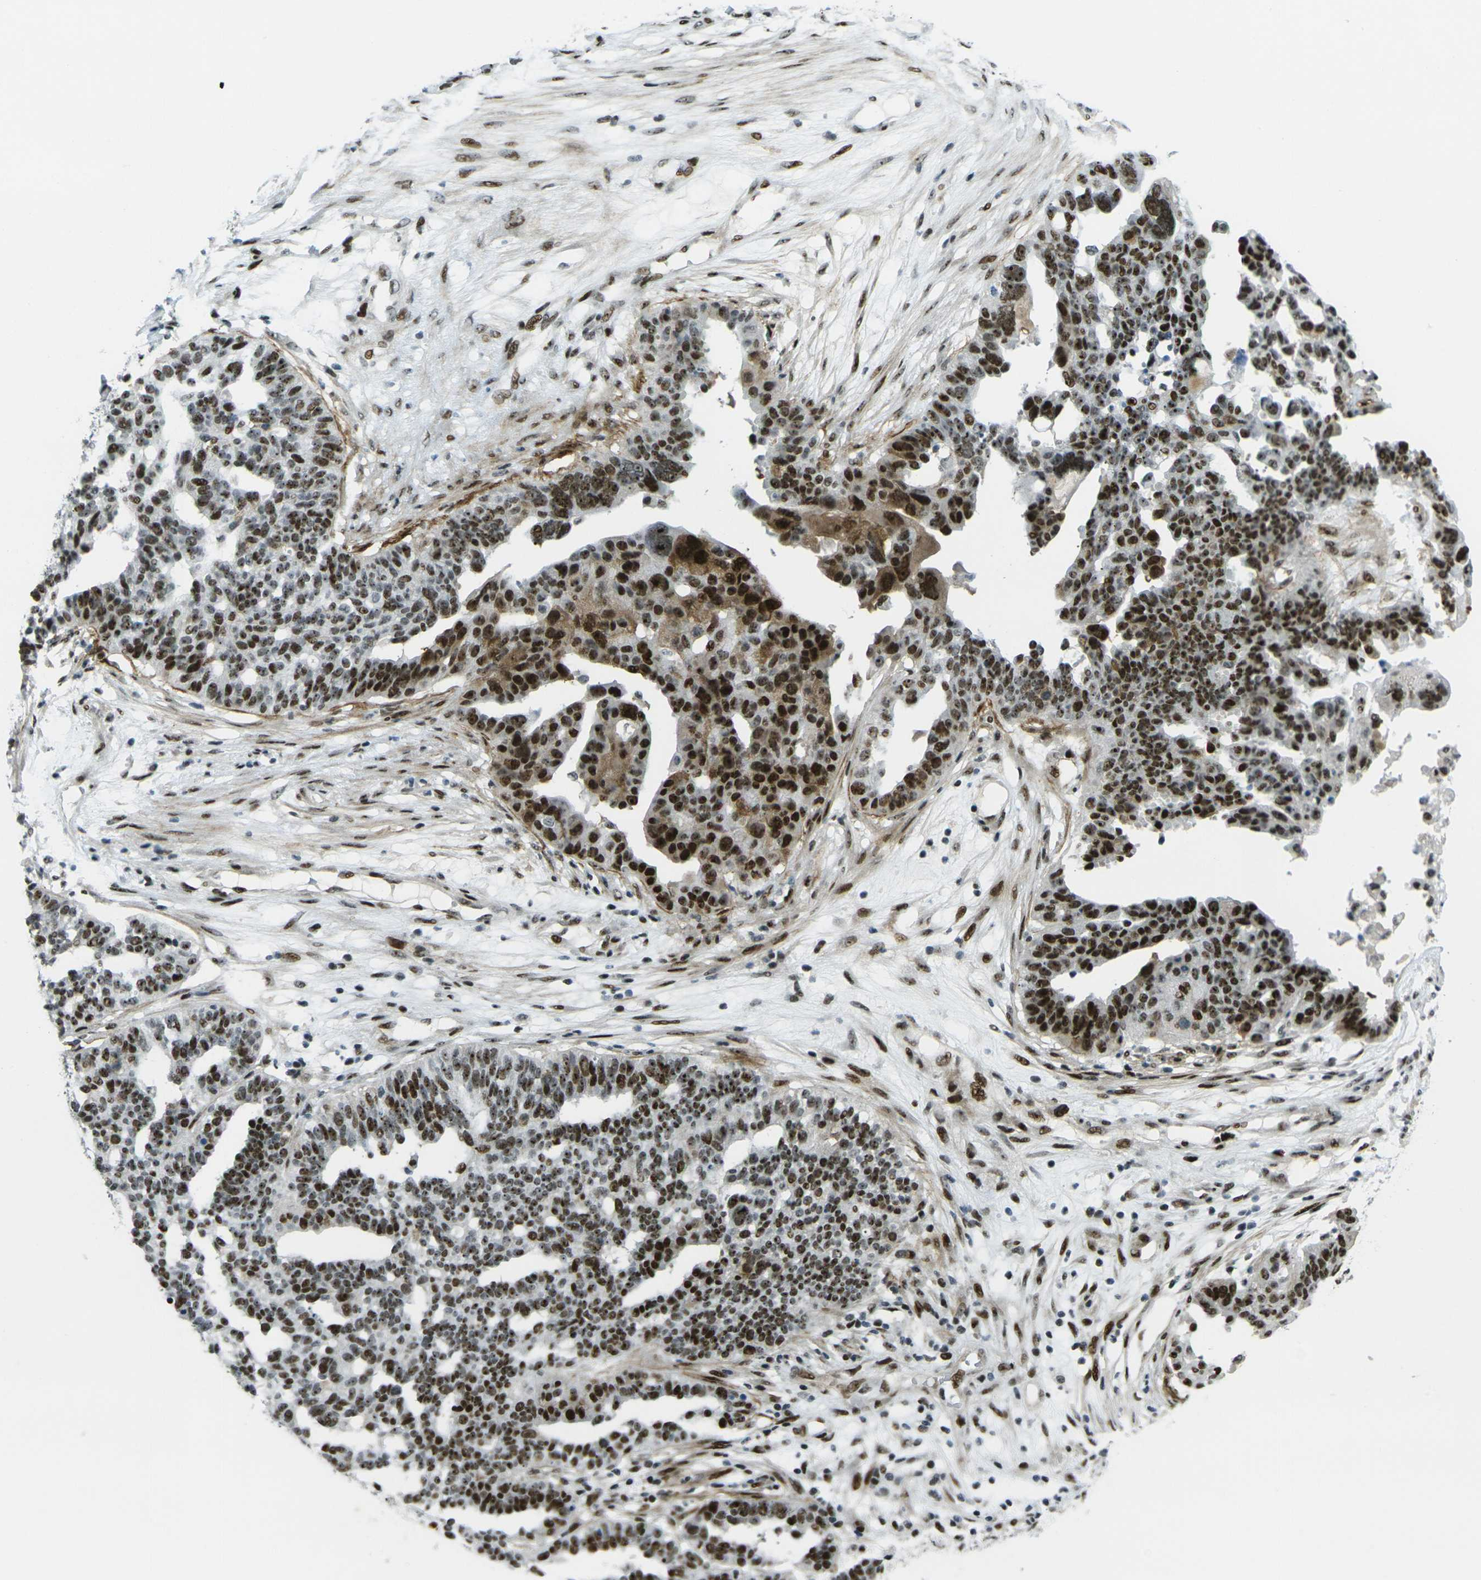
{"staining": {"intensity": "strong", "quantity": ">75%", "location": "cytoplasmic/membranous,nuclear"}, "tissue": "ovarian cancer", "cell_type": "Tumor cells", "image_type": "cancer", "snomed": [{"axis": "morphology", "description": "Cystadenocarcinoma, serous, NOS"}, {"axis": "topography", "description": "Ovary"}], "caption": "Protein expression analysis of human ovarian cancer (serous cystadenocarcinoma) reveals strong cytoplasmic/membranous and nuclear expression in about >75% of tumor cells.", "gene": "UBE2C", "patient": {"sex": "female", "age": 59}}